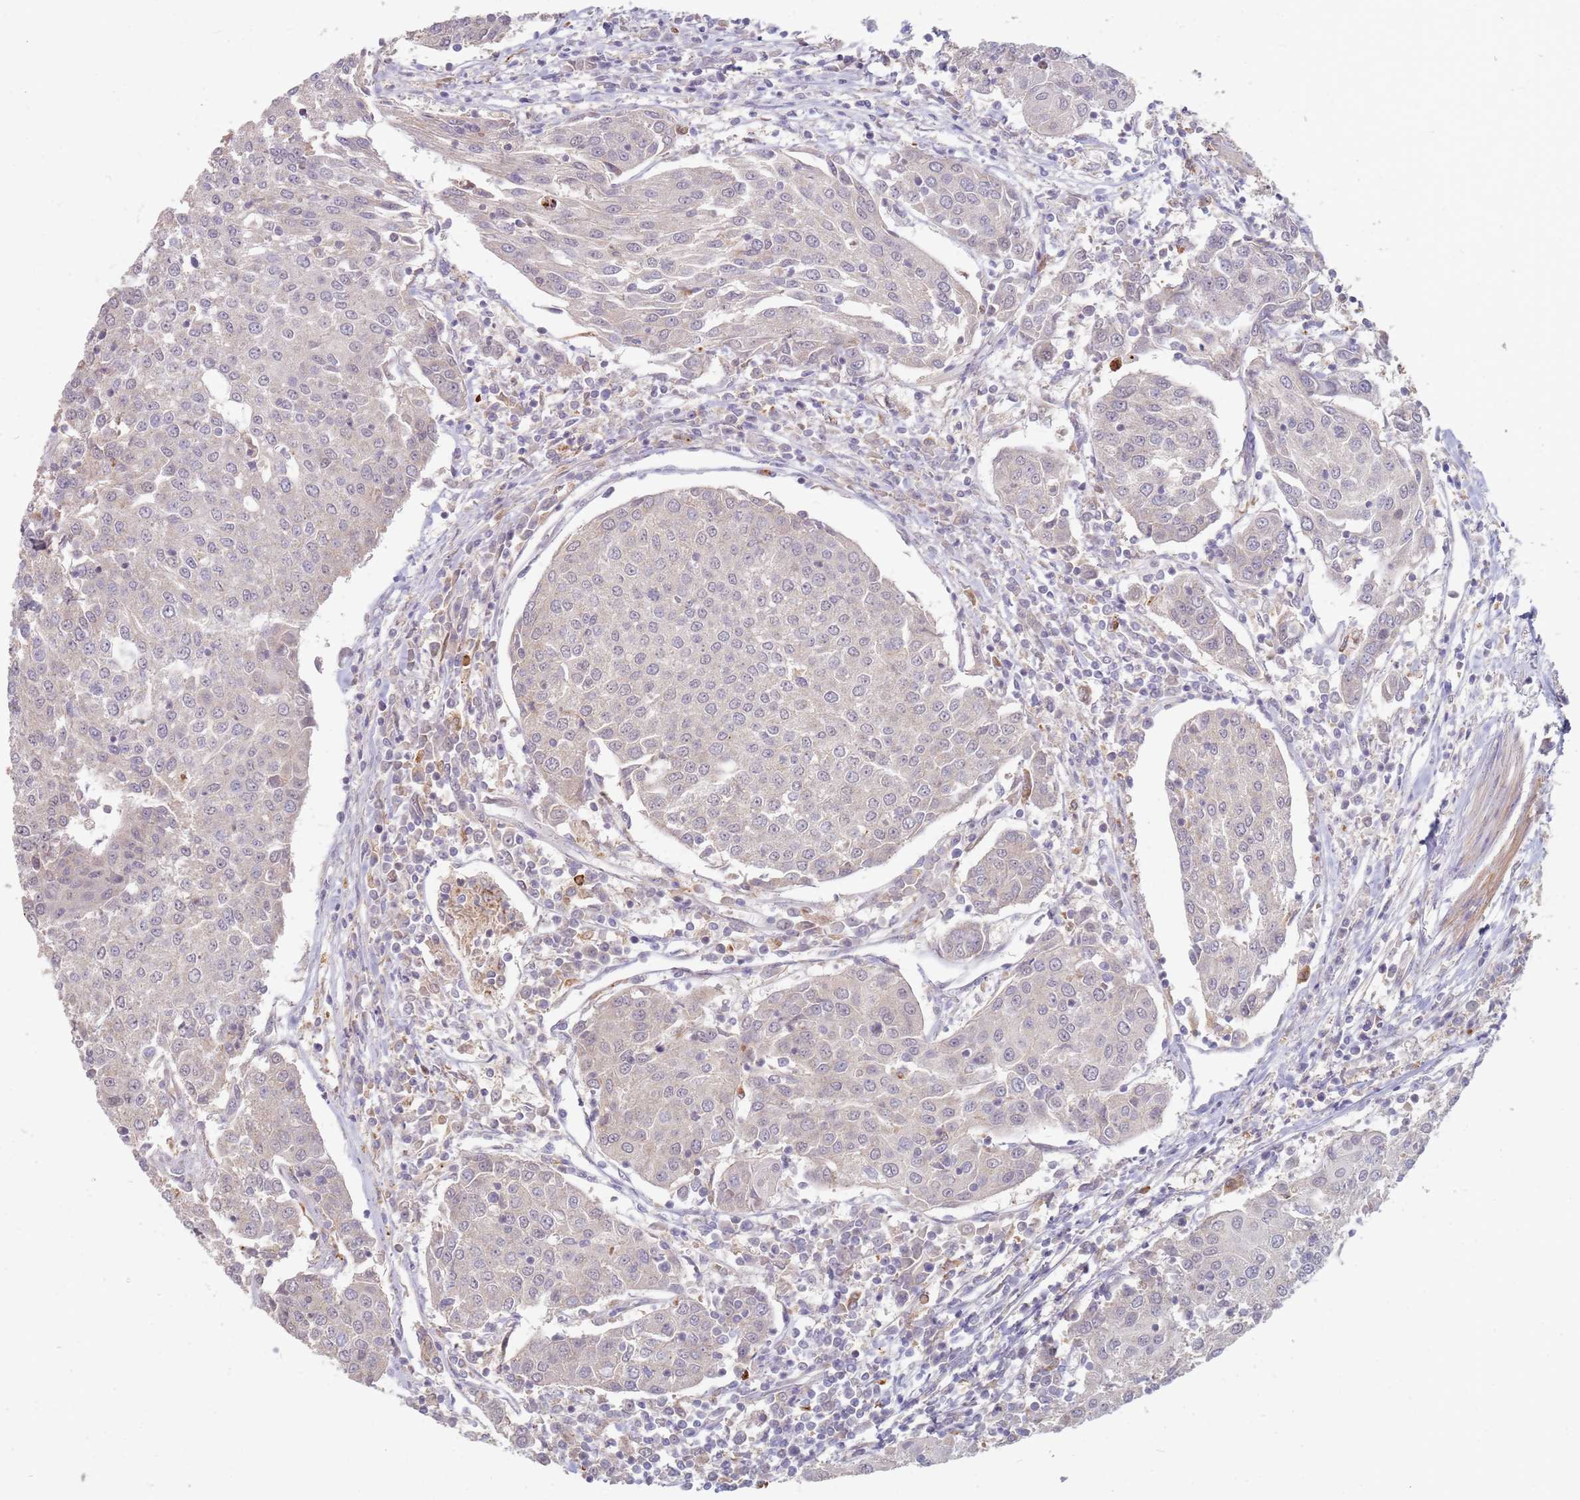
{"staining": {"intensity": "negative", "quantity": "none", "location": "none"}, "tissue": "urothelial cancer", "cell_type": "Tumor cells", "image_type": "cancer", "snomed": [{"axis": "morphology", "description": "Urothelial carcinoma, High grade"}, {"axis": "topography", "description": "Urinary bladder"}], "caption": "A photomicrograph of human high-grade urothelial carcinoma is negative for staining in tumor cells.", "gene": "MPEG1", "patient": {"sex": "female", "age": 85}}